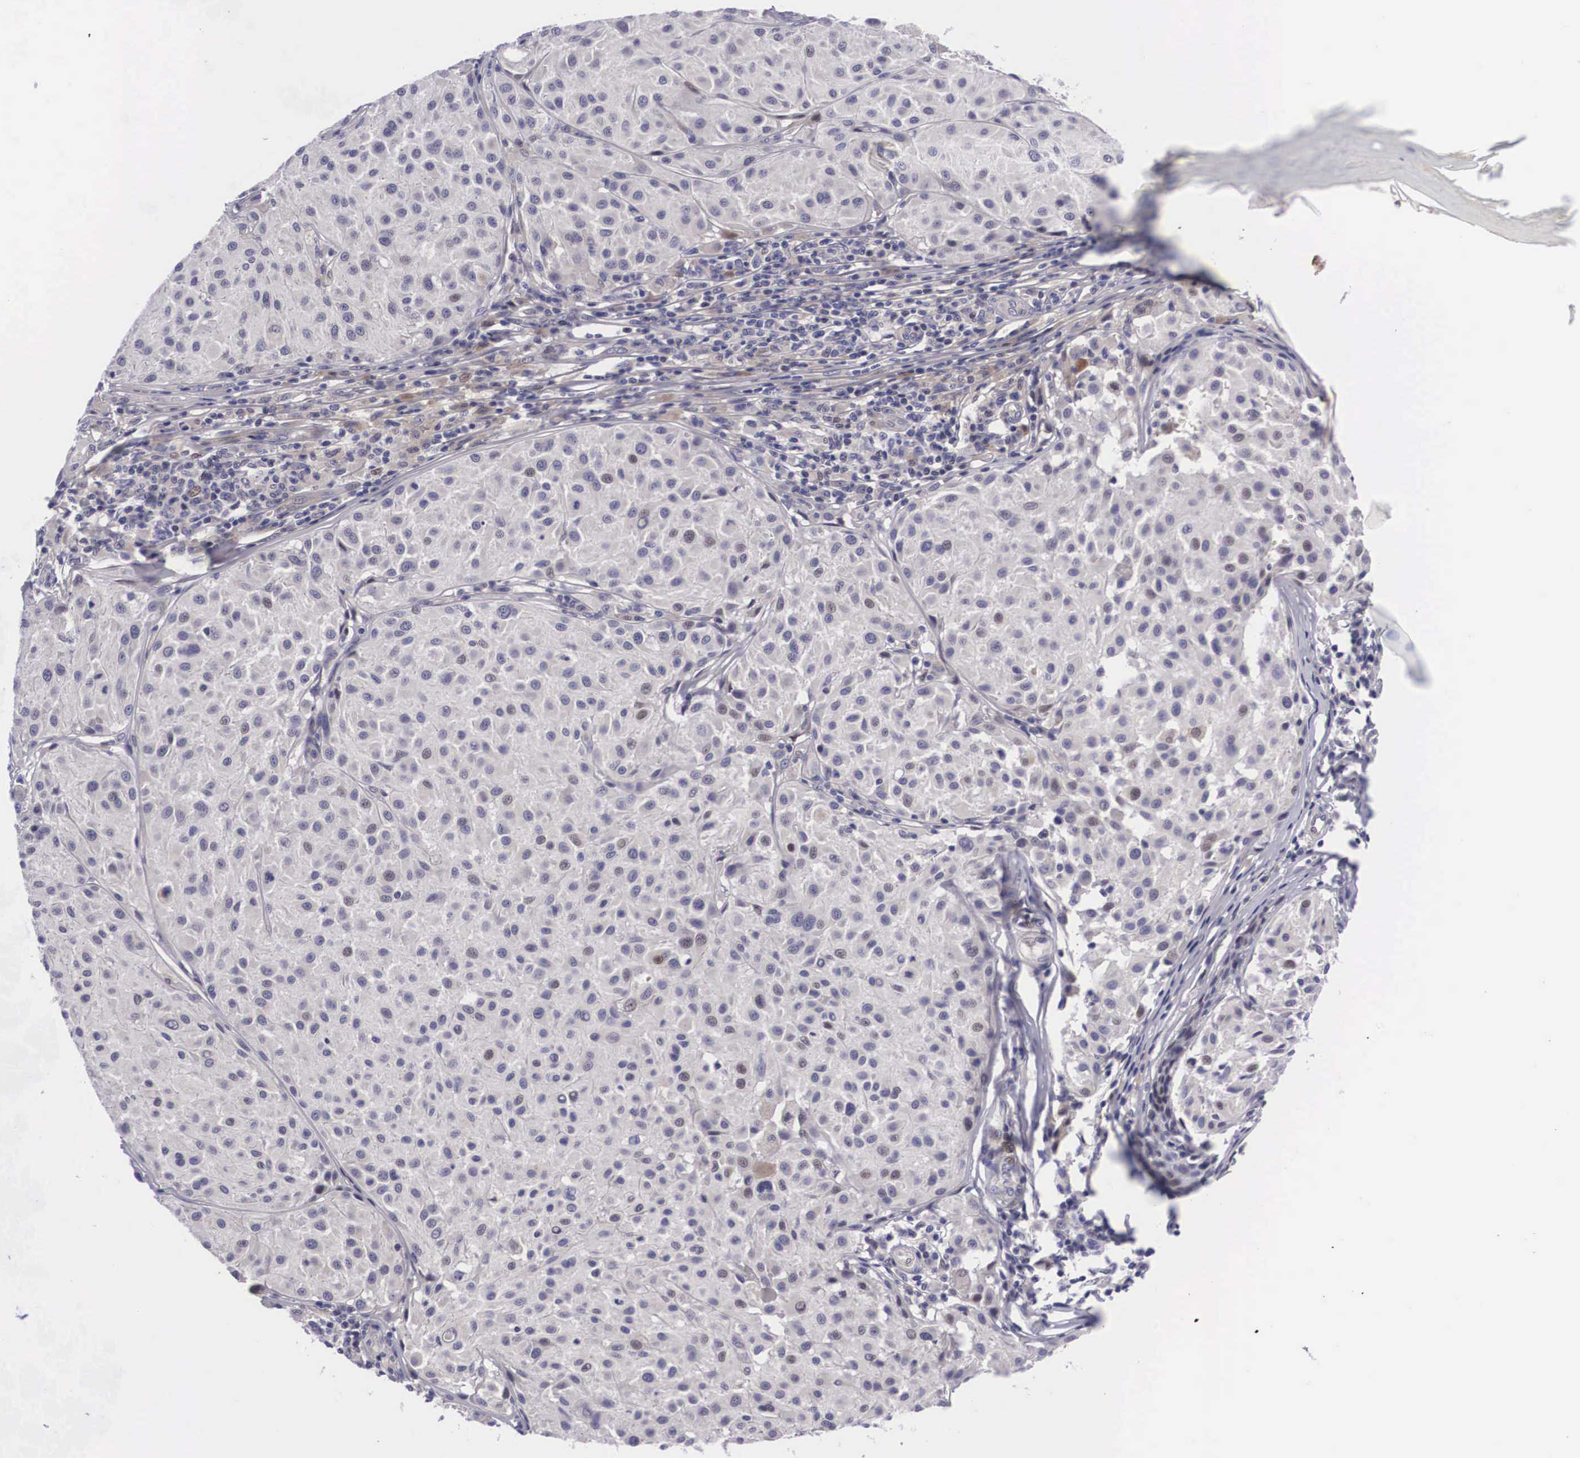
{"staining": {"intensity": "weak", "quantity": "<25%", "location": "nuclear"}, "tissue": "melanoma", "cell_type": "Tumor cells", "image_type": "cancer", "snomed": [{"axis": "morphology", "description": "Malignant melanoma, NOS"}, {"axis": "topography", "description": "Skin"}], "caption": "A photomicrograph of melanoma stained for a protein shows no brown staining in tumor cells. (Stains: DAB IHC with hematoxylin counter stain, Microscopy: brightfield microscopy at high magnification).", "gene": "EMID1", "patient": {"sex": "male", "age": 36}}